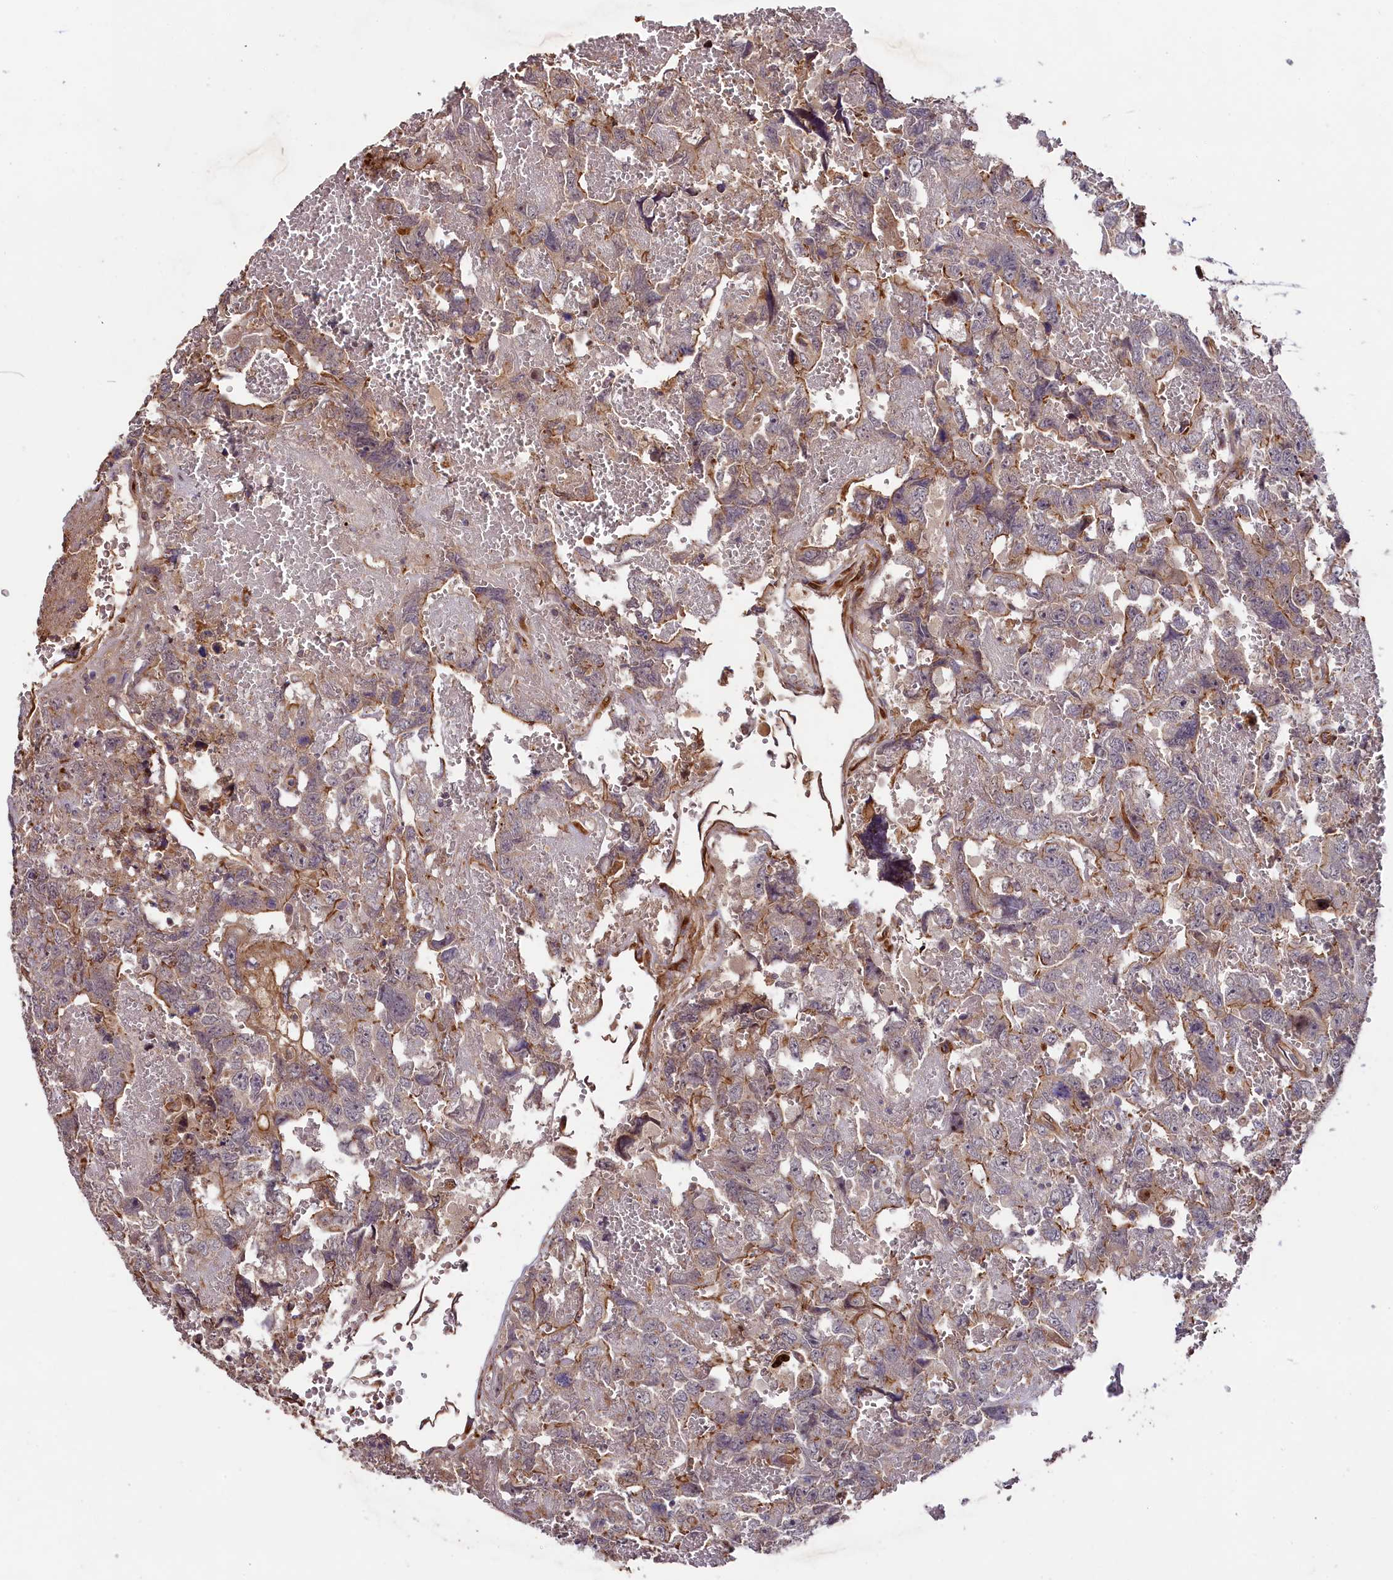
{"staining": {"intensity": "moderate", "quantity": "25%-75%", "location": "cytoplasmic/membranous"}, "tissue": "testis cancer", "cell_type": "Tumor cells", "image_type": "cancer", "snomed": [{"axis": "morphology", "description": "Carcinoma, Embryonal, NOS"}, {"axis": "topography", "description": "Testis"}], "caption": "This image exhibits immunohistochemistry staining of human testis embryonal carcinoma, with medium moderate cytoplasmic/membranous staining in about 25%-75% of tumor cells.", "gene": "CCDC102A", "patient": {"sex": "male", "age": 45}}